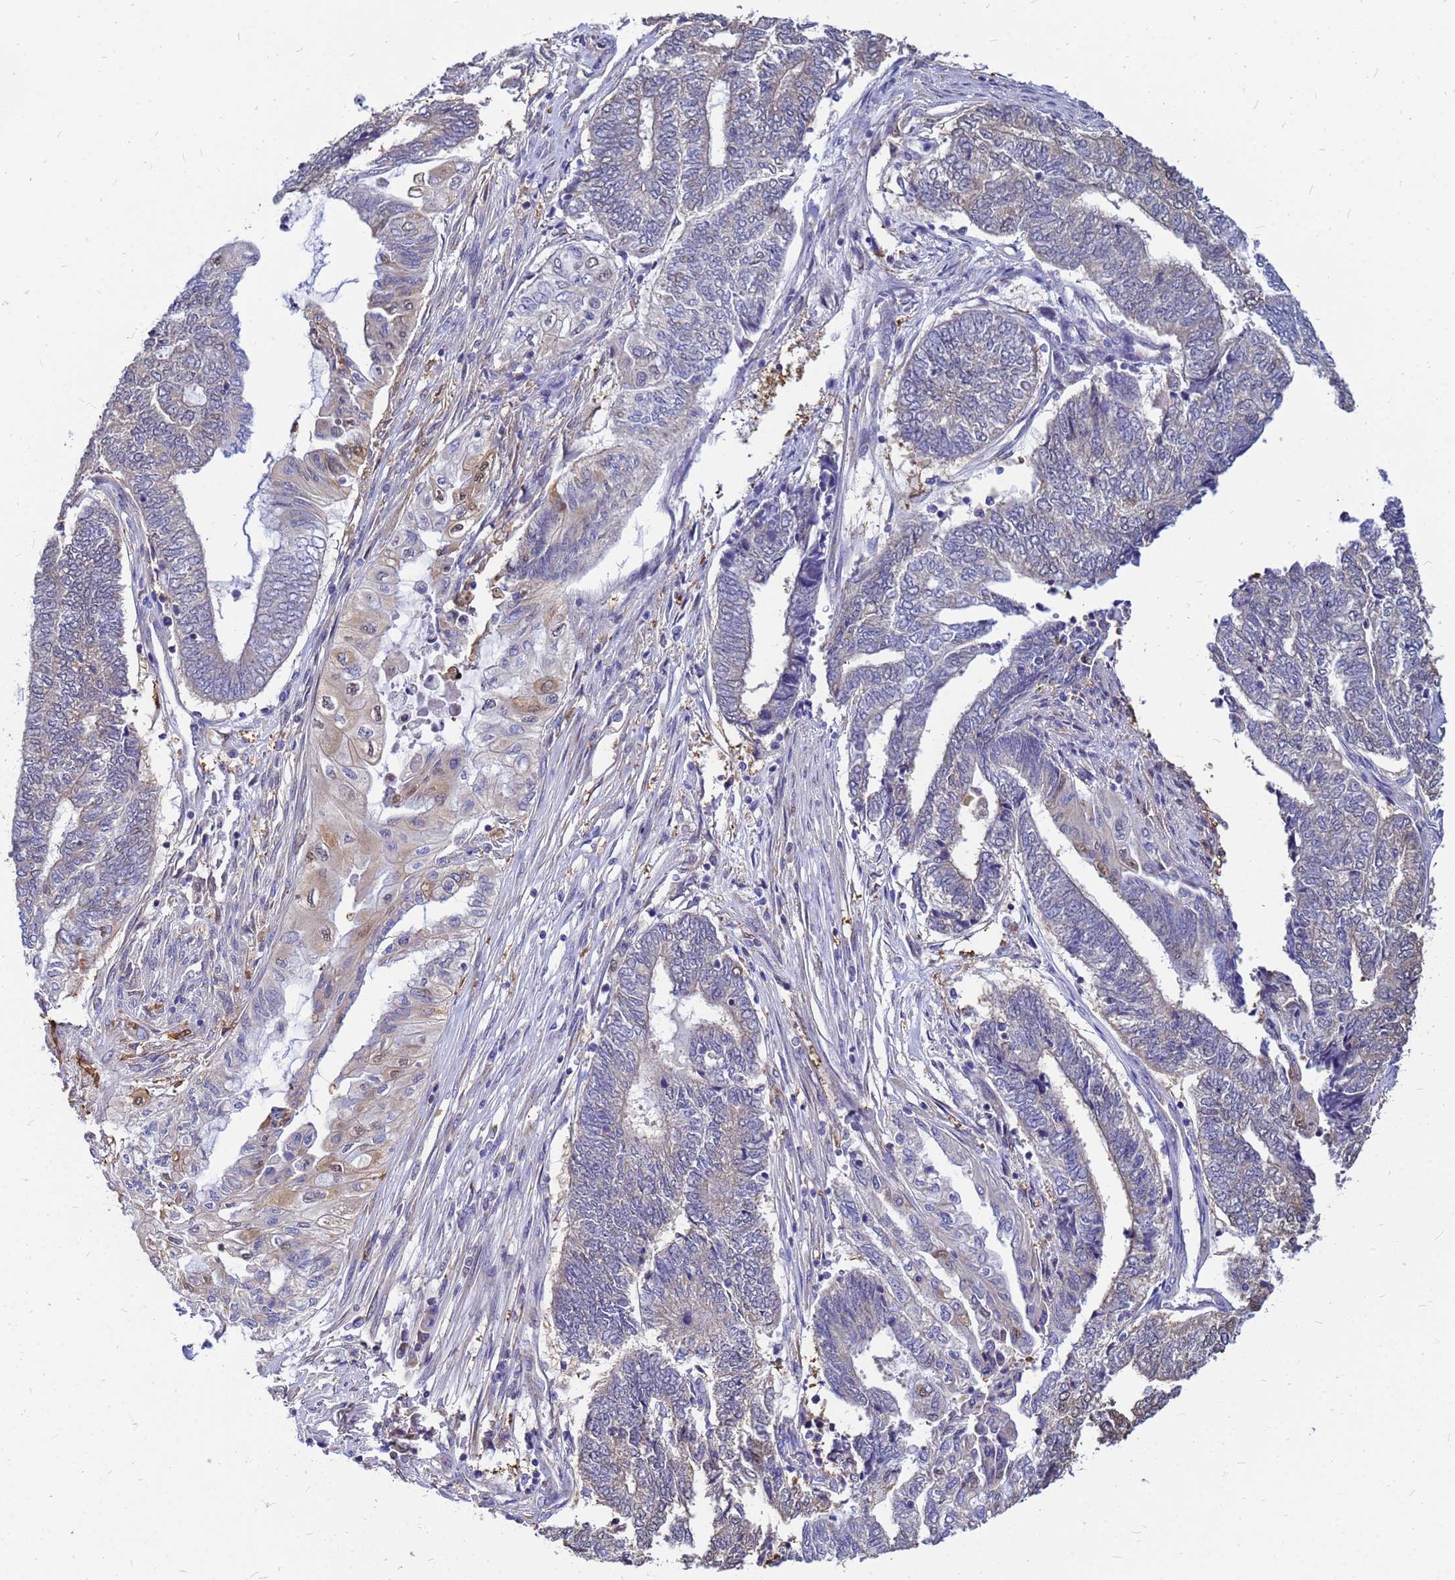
{"staining": {"intensity": "weak", "quantity": "<25%", "location": "cytoplasmic/membranous"}, "tissue": "endometrial cancer", "cell_type": "Tumor cells", "image_type": "cancer", "snomed": [{"axis": "morphology", "description": "Adenocarcinoma, NOS"}, {"axis": "topography", "description": "Uterus"}, {"axis": "topography", "description": "Endometrium"}], "caption": "Immunohistochemical staining of endometrial adenocarcinoma displays no significant staining in tumor cells. The staining was performed using DAB to visualize the protein expression in brown, while the nuclei were stained in blue with hematoxylin (Magnification: 20x).", "gene": "MOB2", "patient": {"sex": "female", "age": 70}}